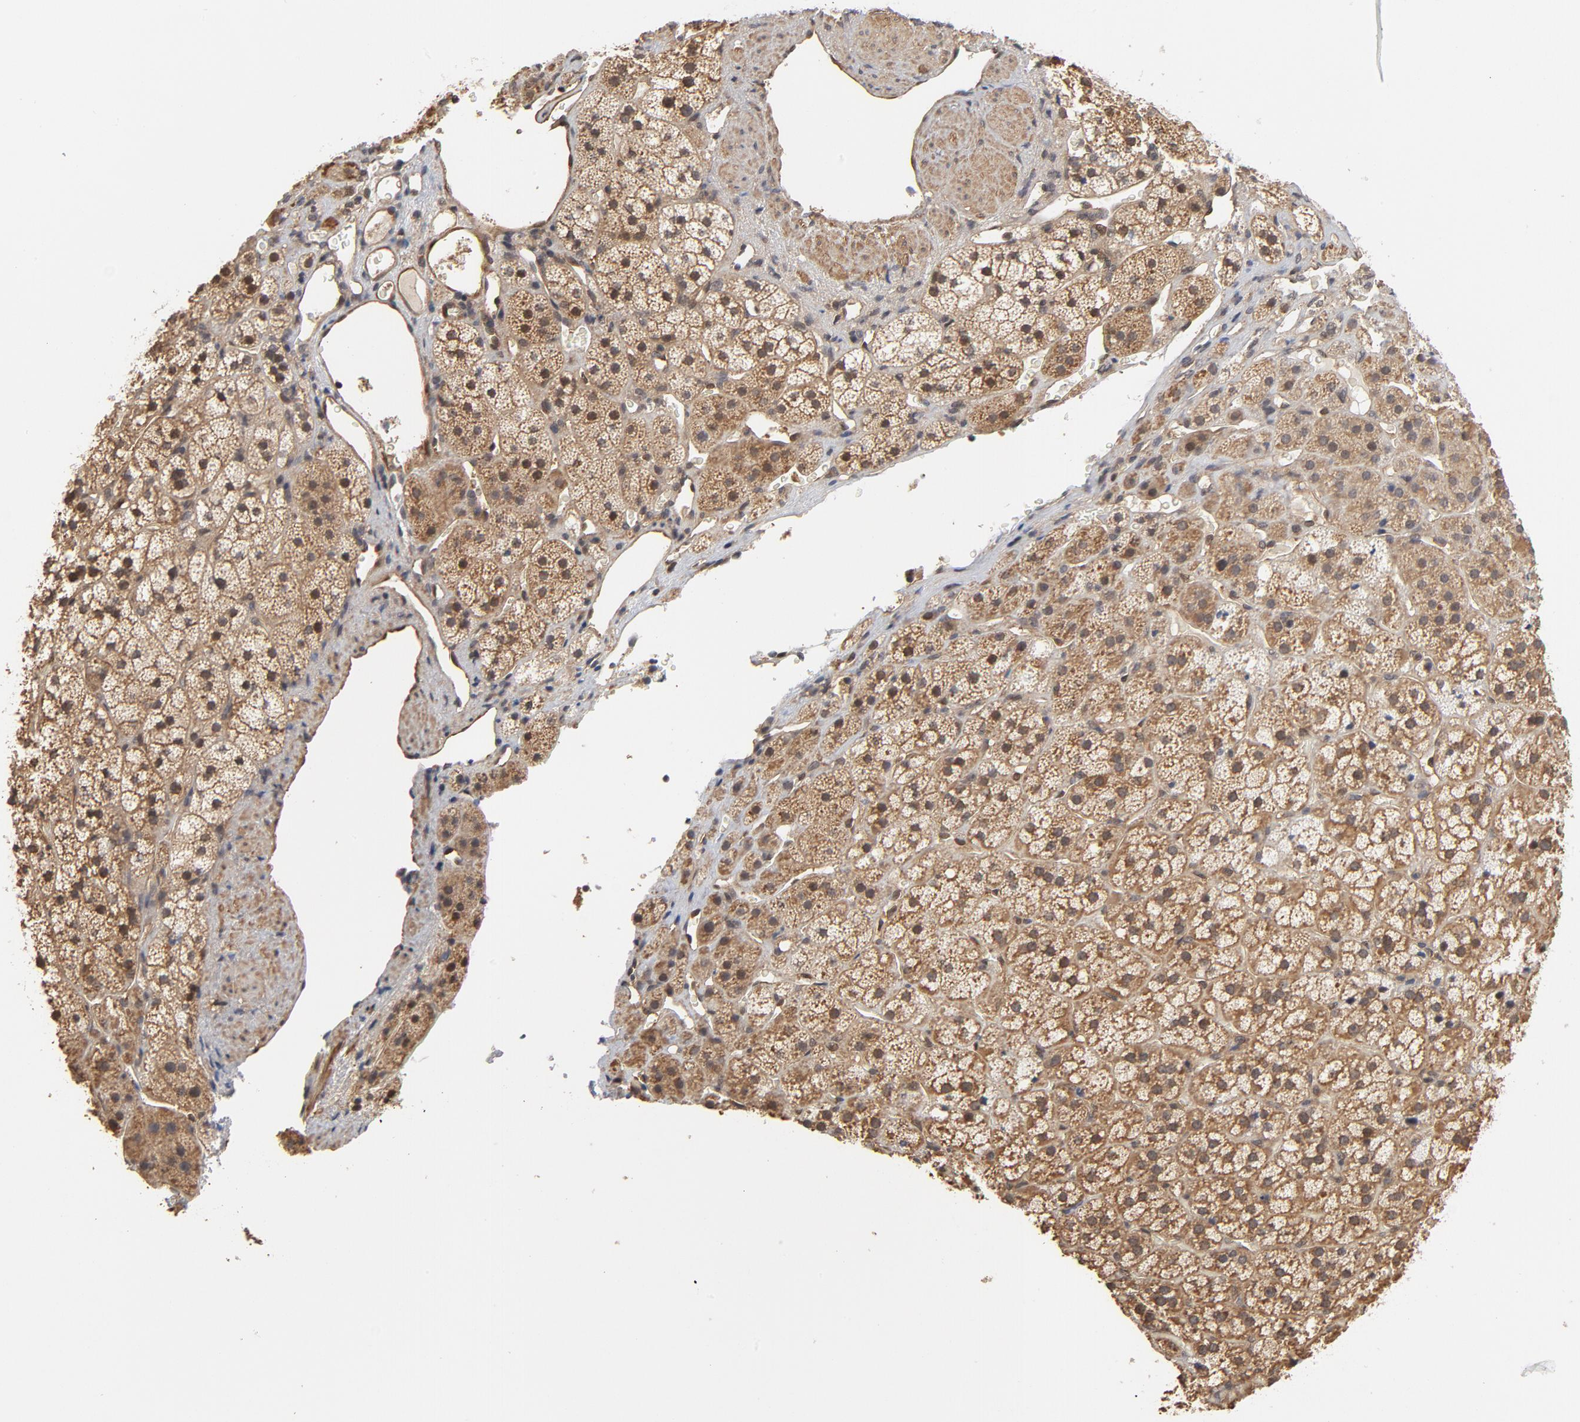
{"staining": {"intensity": "moderate", "quantity": ">75%", "location": "cytoplasmic/membranous,nuclear"}, "tissue": "adrenal gland", "cell_type": "Glandular cells", "image_type": "normal", "snomed": [{"axis": "morphology", "description": "Normal tissue, NOS"}, {"axis": "topography", "description": "Adrenal gland"}], "caption": "Adrenal gland stained with immunohistochemistry displays moderate cytoplasmic/membranous,nuclear staining in about >75% of glandular cells.", "gene": "CDC37", "patient": {"sex": "female", "age": 44}}